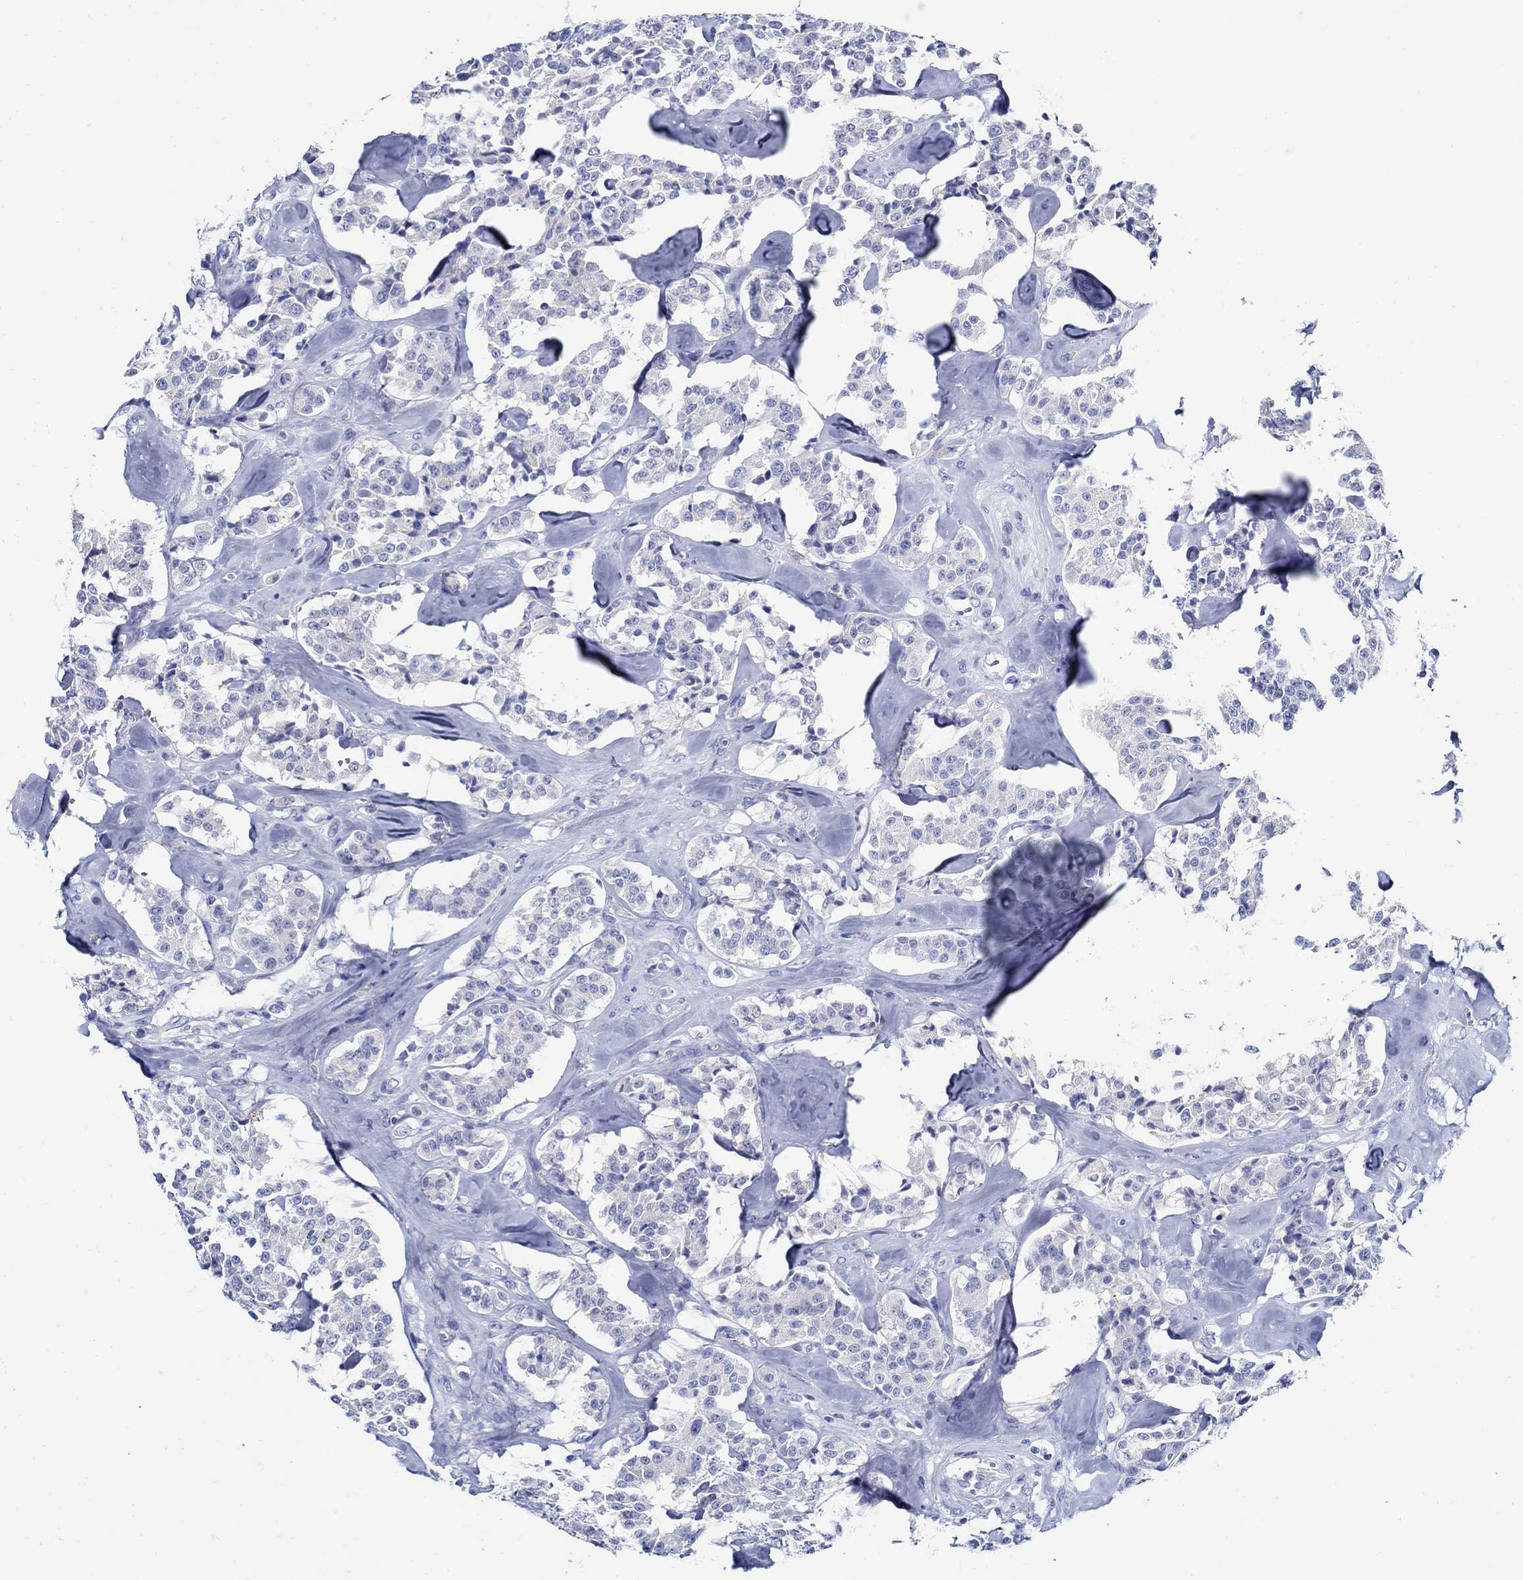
{"staining": {"intensity": "negative", "quantity": "none", "location": "none"}, "tissue": "carcinoid", "cell_type": "Tumor cells", "image_type": "cancer", "snomed": [{"axis": "morphology", "description": "Carcinoid, malignant, NOS"}, {"axis": "topography", "description": "Pancreas"}], "caption": "DAB (3,3'-diaminobenzidine) immunohistochemical staining of human carcinoid displays no significant staining in tumor cells.", "gene": "PAX9", "patient": {"sex": "male", "age": 41}}